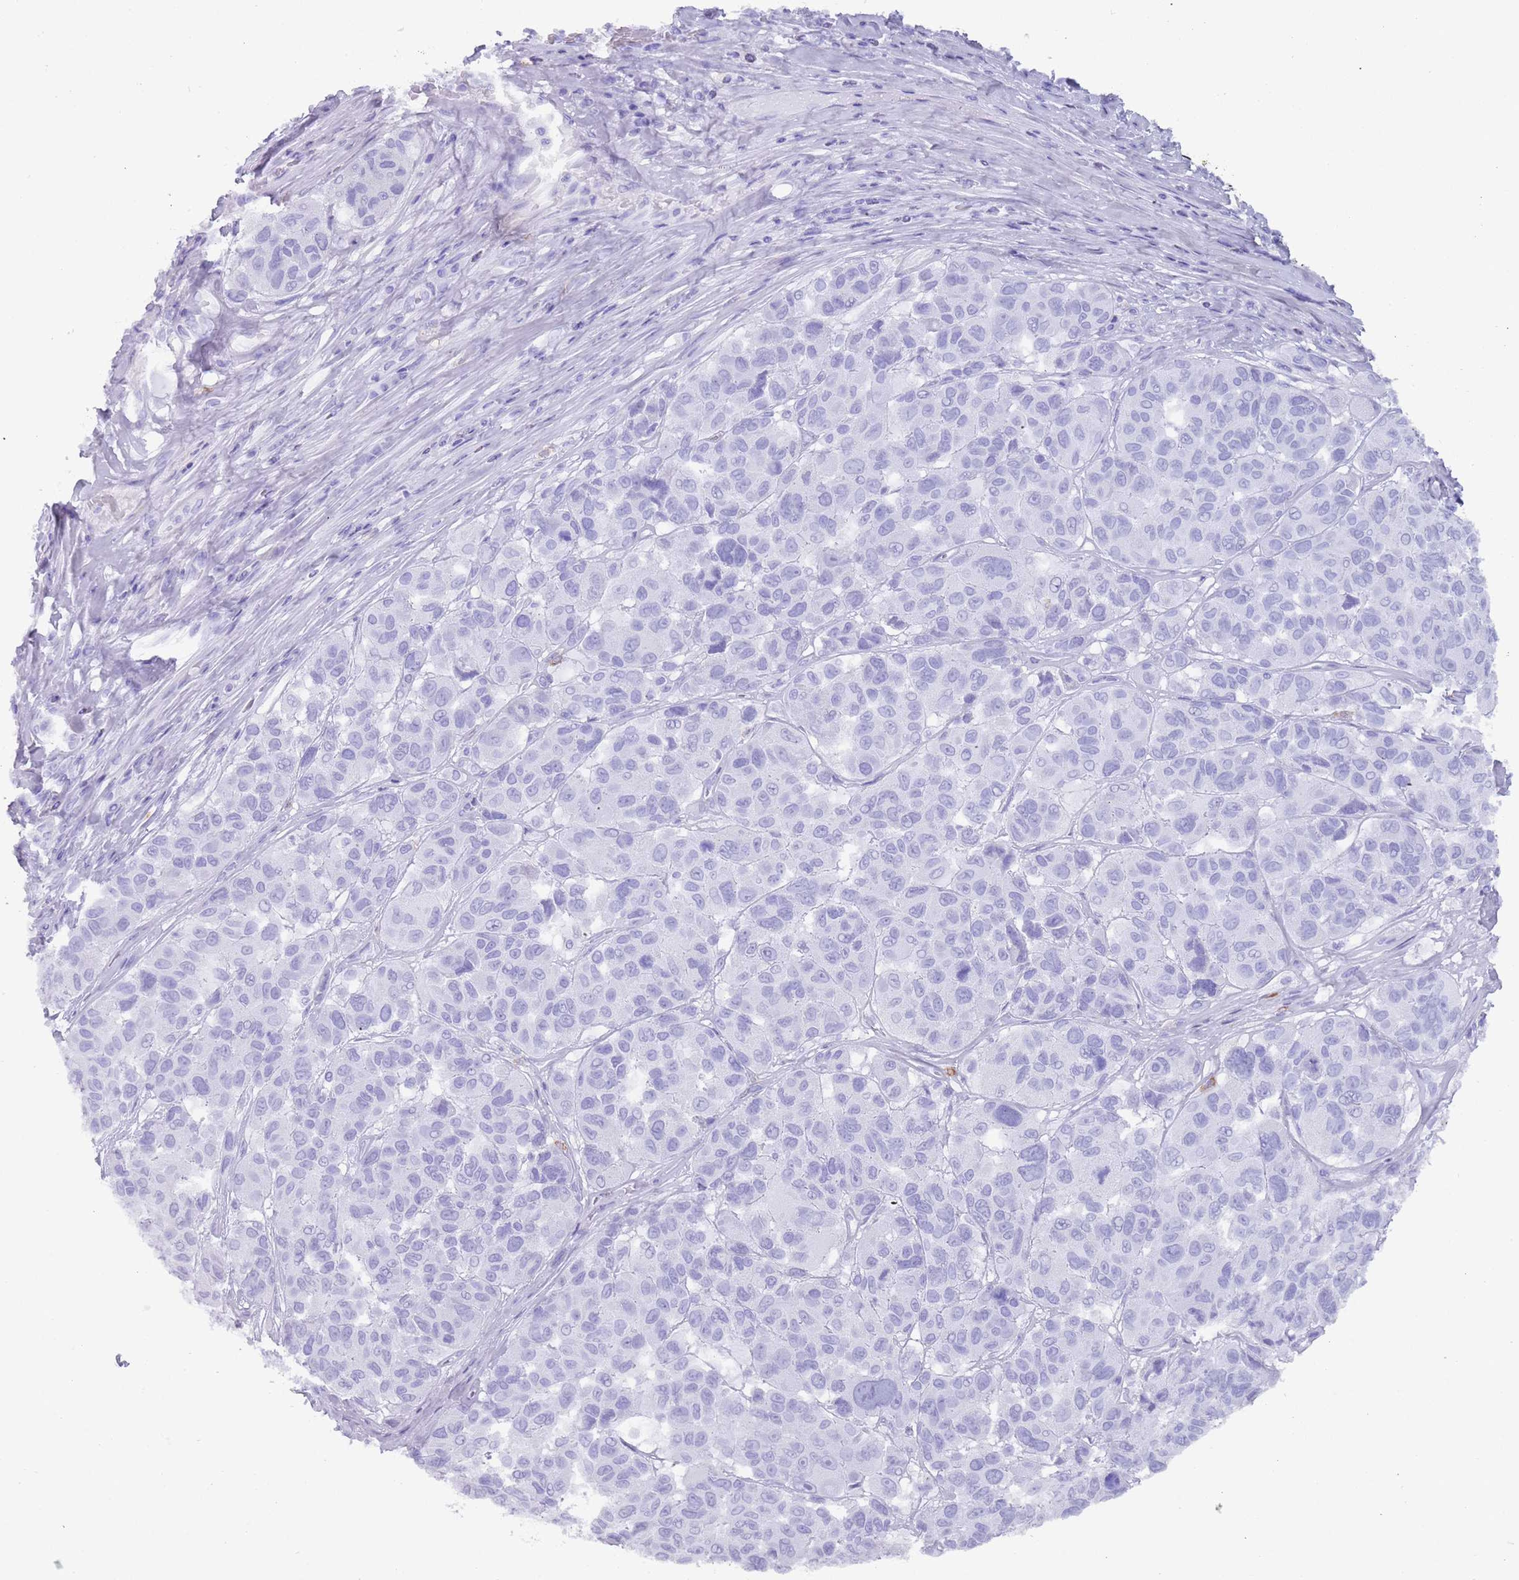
{"staining": {"intensity": "negative", "quantity": "none", "location": "none"}, "tissue": "melanoma", "cell_type": "Tumor cells", "image_type": "cancer", "snomed": [{"axis": "morphology", "description": "Malignant melanoma, NOS"}, {"axis": "topography", "description": "Skin"}], "caption": "The IHC micrograph has no significant expression in tumor cells of melanoma tissue.", "gene": "MYADML2", "patient": {"sex": "female", "age": 66}}